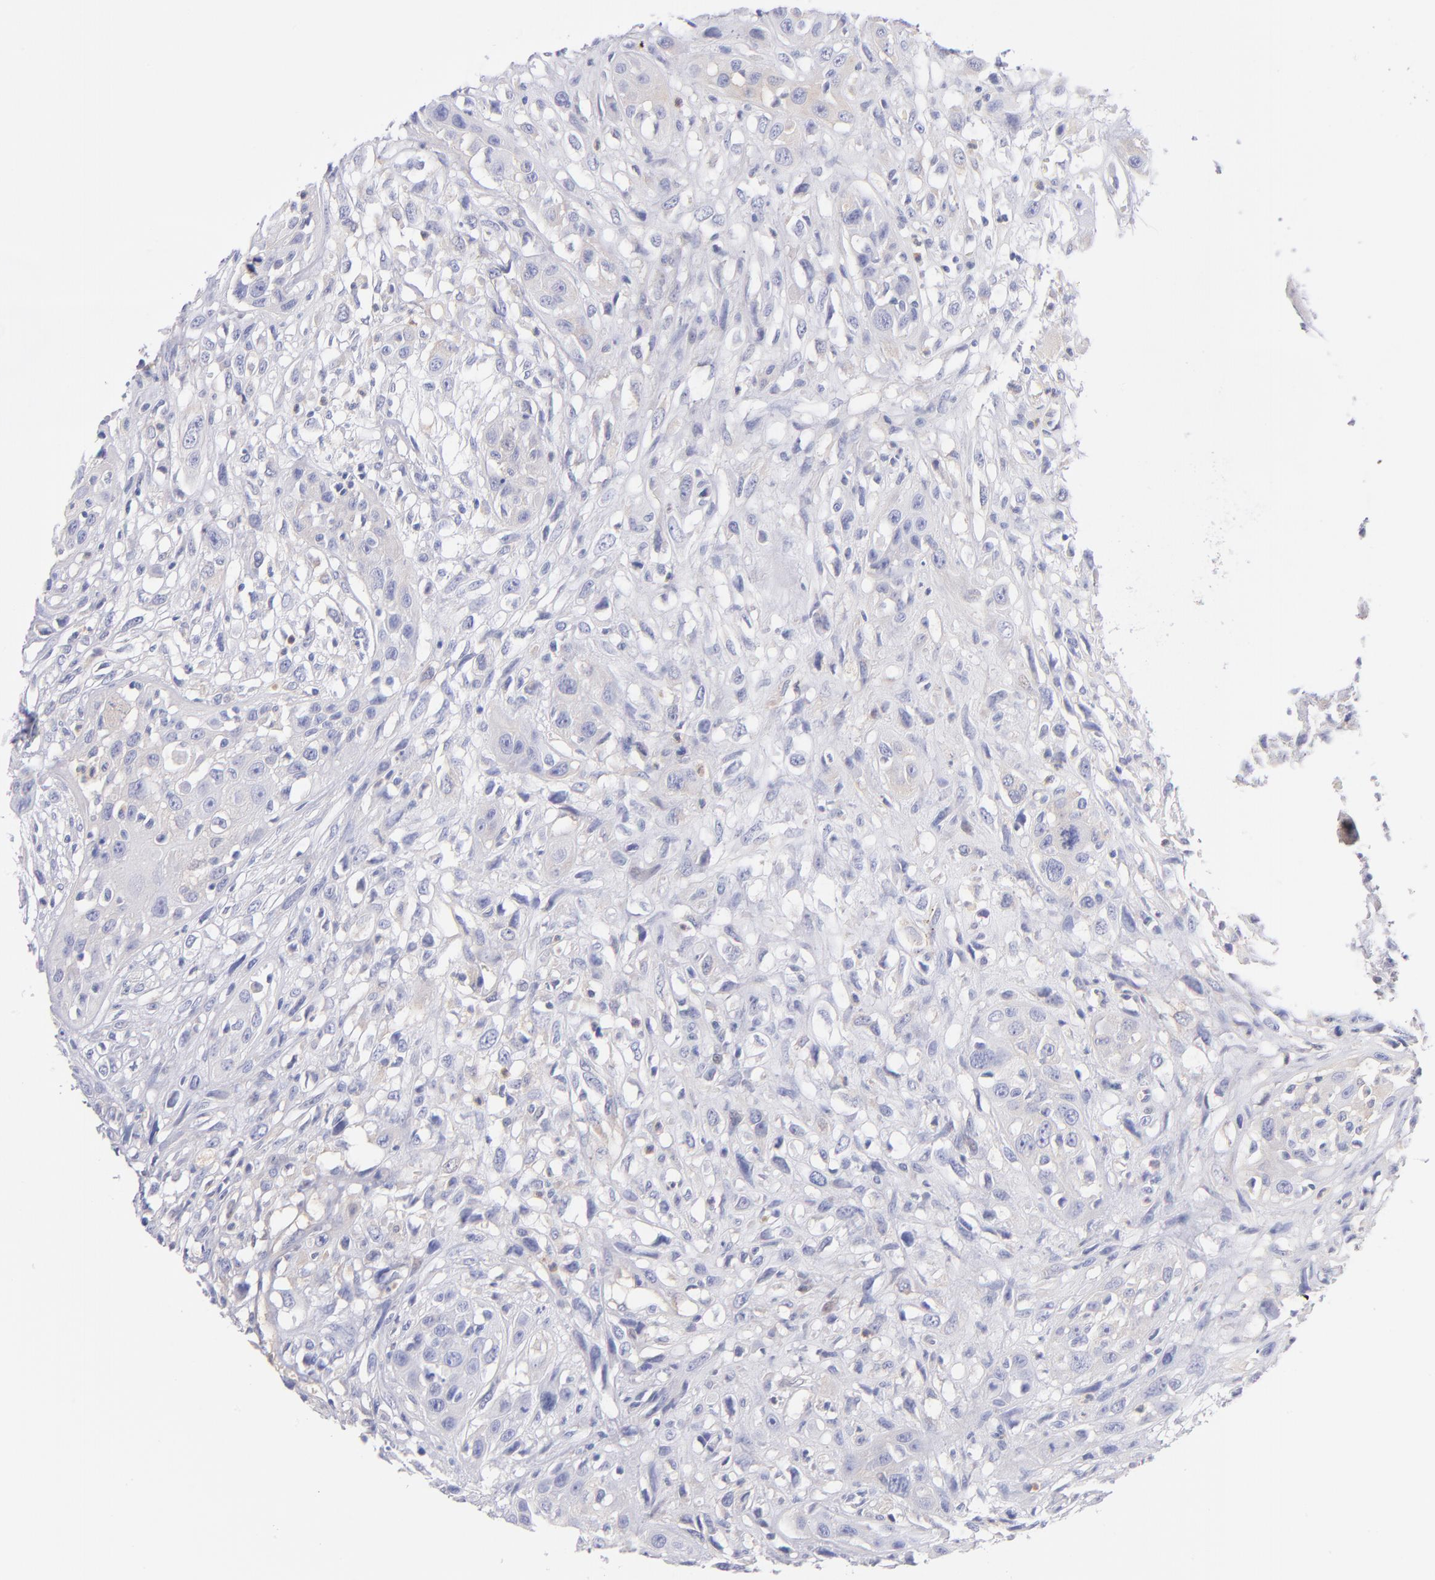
{"staining": {"intensity": "negative", "quantity": "none", "location": "none"}, "tissue": "head and neck cancer", "cell_type": "Tumor cells", "image_type": "cancer", "snomed": [{"axis": "morphology", "description": "Necrosis, NOS"}, {"axis": "morphology", "description": "Neoplasm, malignant, NOS"}, {"axis": "topography", "description": "Salivary gland"}, {"axis": "topography", "description": "Head-Neck"}], "caption": "IHC of human head and neck cancer (malignant neoplasm) displays no staining in tumor cells.", "gene": "HP", "patient": {"sex": "male", "age": 43}}